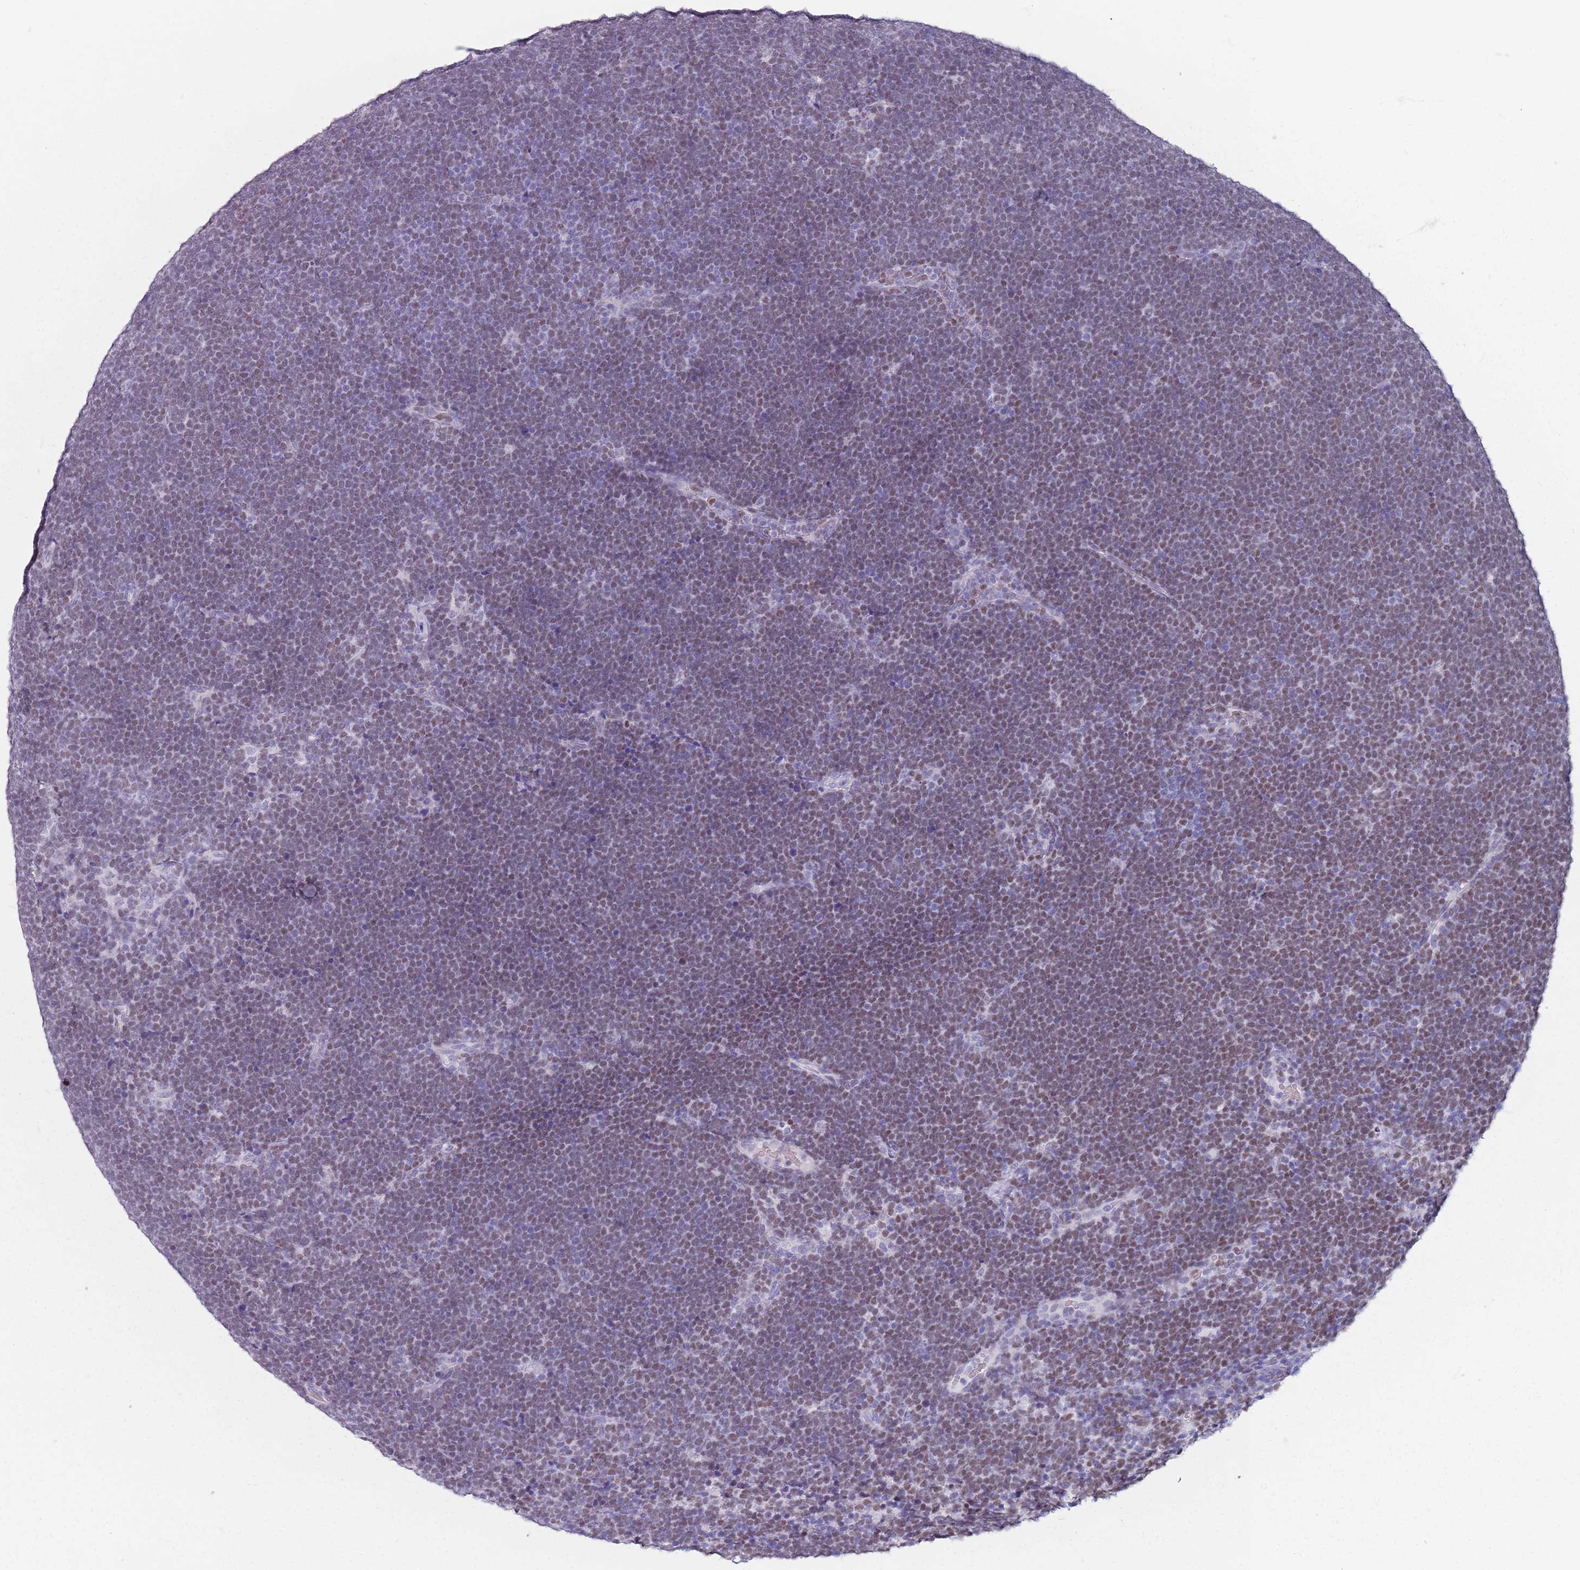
{"staining": {"intensity": "moderate", "quantity": "25%-75%", "location": "nuclear"}, "tissue": "lymphoma", "cell_type": "Tumor cells", "image_type": "cancer", "snomed": [{"axis": "morphology", "description": "Malignant lymphoma, non-Hodgkin's type, High grade"}, {"axis": "topography", "description": "Lymph node"}], "caption": "Immunohistochemistry (DAB (3,3'-diaminobenzidine)) staining of human high-grade malignant lymphoma, non-Hodgkin's type reveals moderate nuclear protein positivity in about 25%-75% of tumor cells. (IHC, brightfield microscopy, high magnification).", "gene": "SPESP1", "patient": {"sex": "male", "age": 13}}